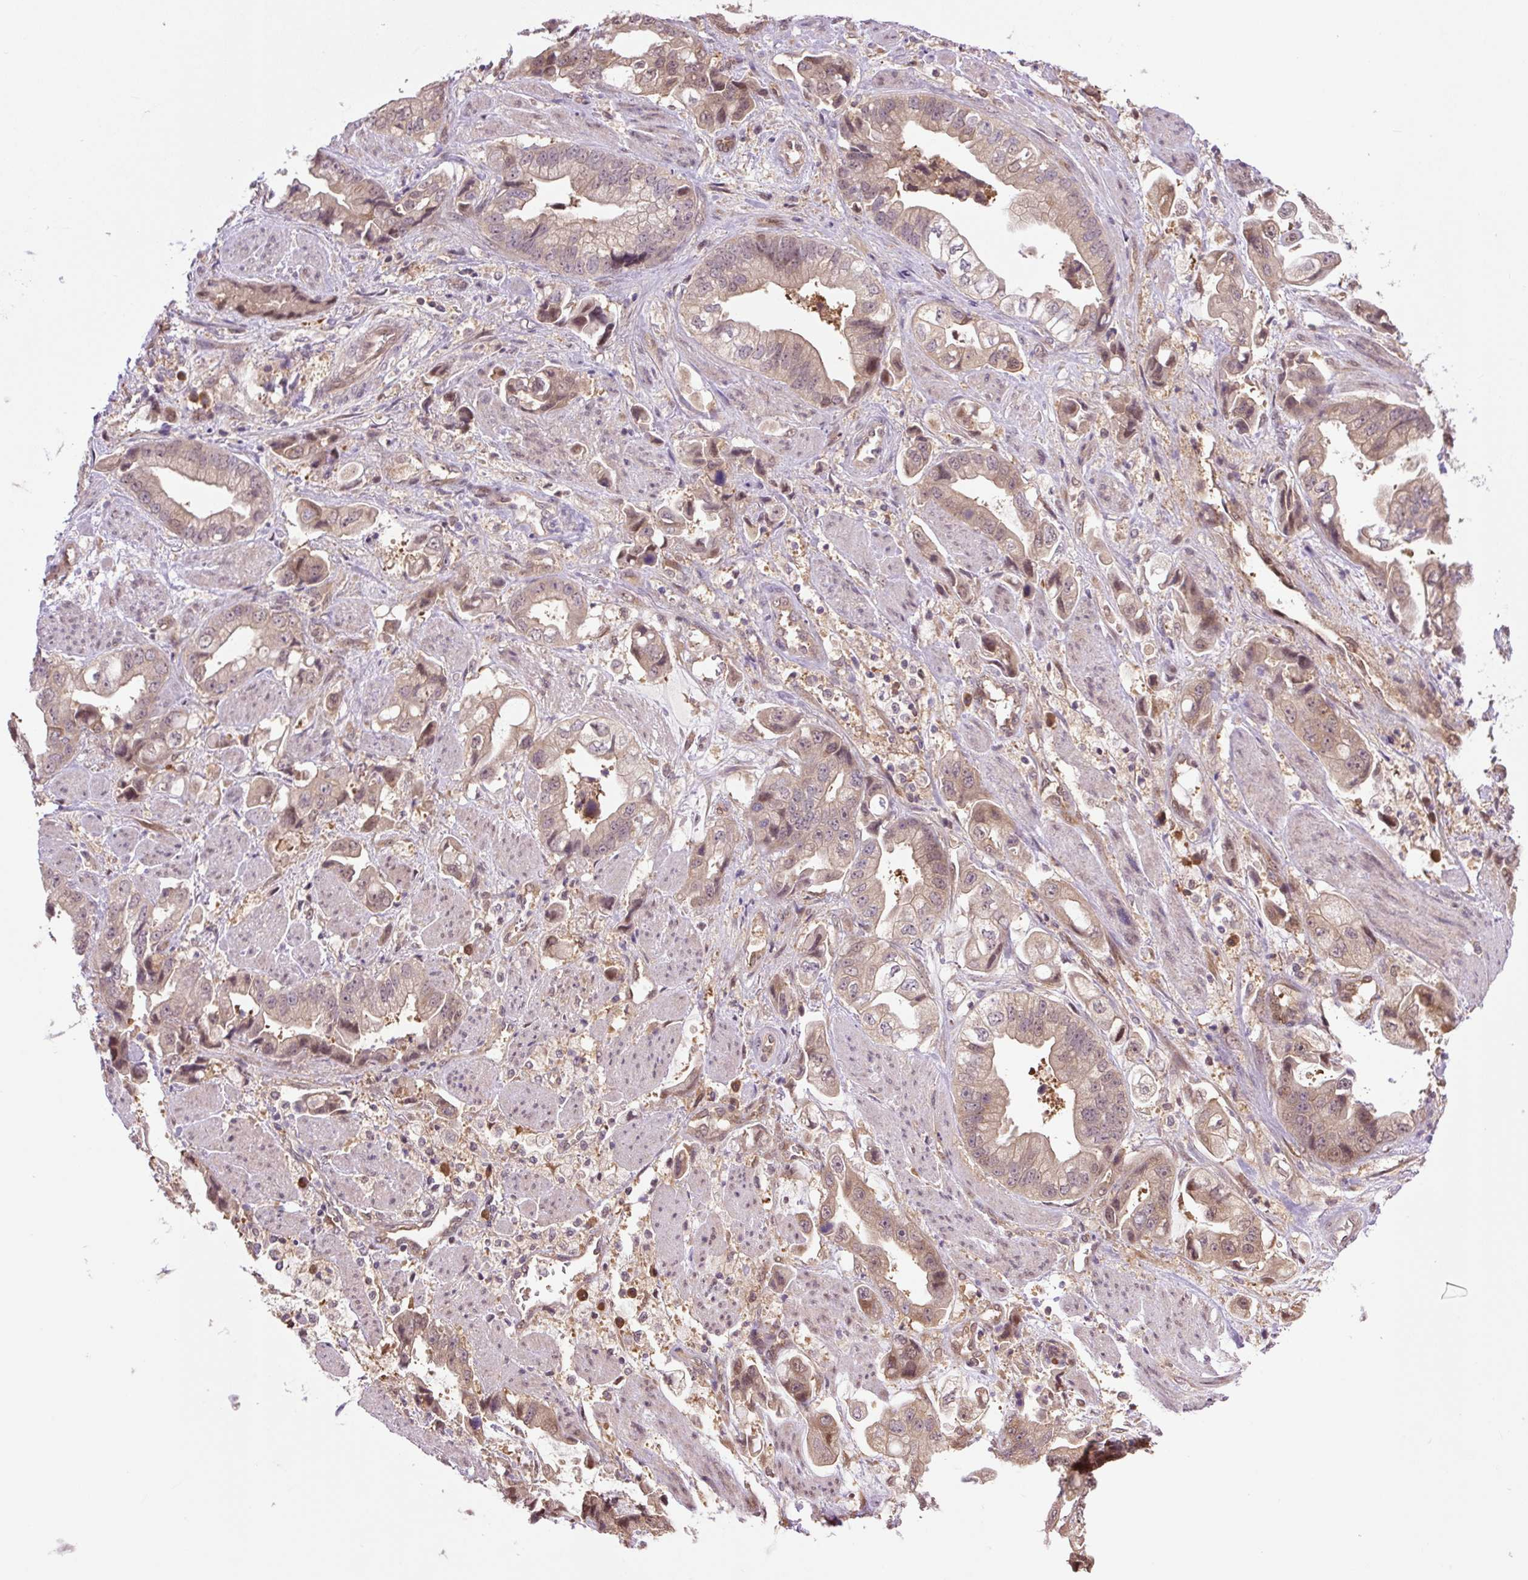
{"staining": {"intensity": "moderate", "quantity": "25%-75%", "location": "cytoplasmic/membranous"}, "tissue": "stomach cancer", "cell_type": "Tumor cells", "image_type": "cancer", "snomed": [{"axis": "morphology", "description": "Adenocarcinoma, NOS"}, {"axis": "topography", "description": "Stomach"}], "caption": "Human stomach cancer stained with a protein marker reveals moderate staining in tumor cells.", "gene": "TPT1", "patient": {"sex": "male", "age": 62}}